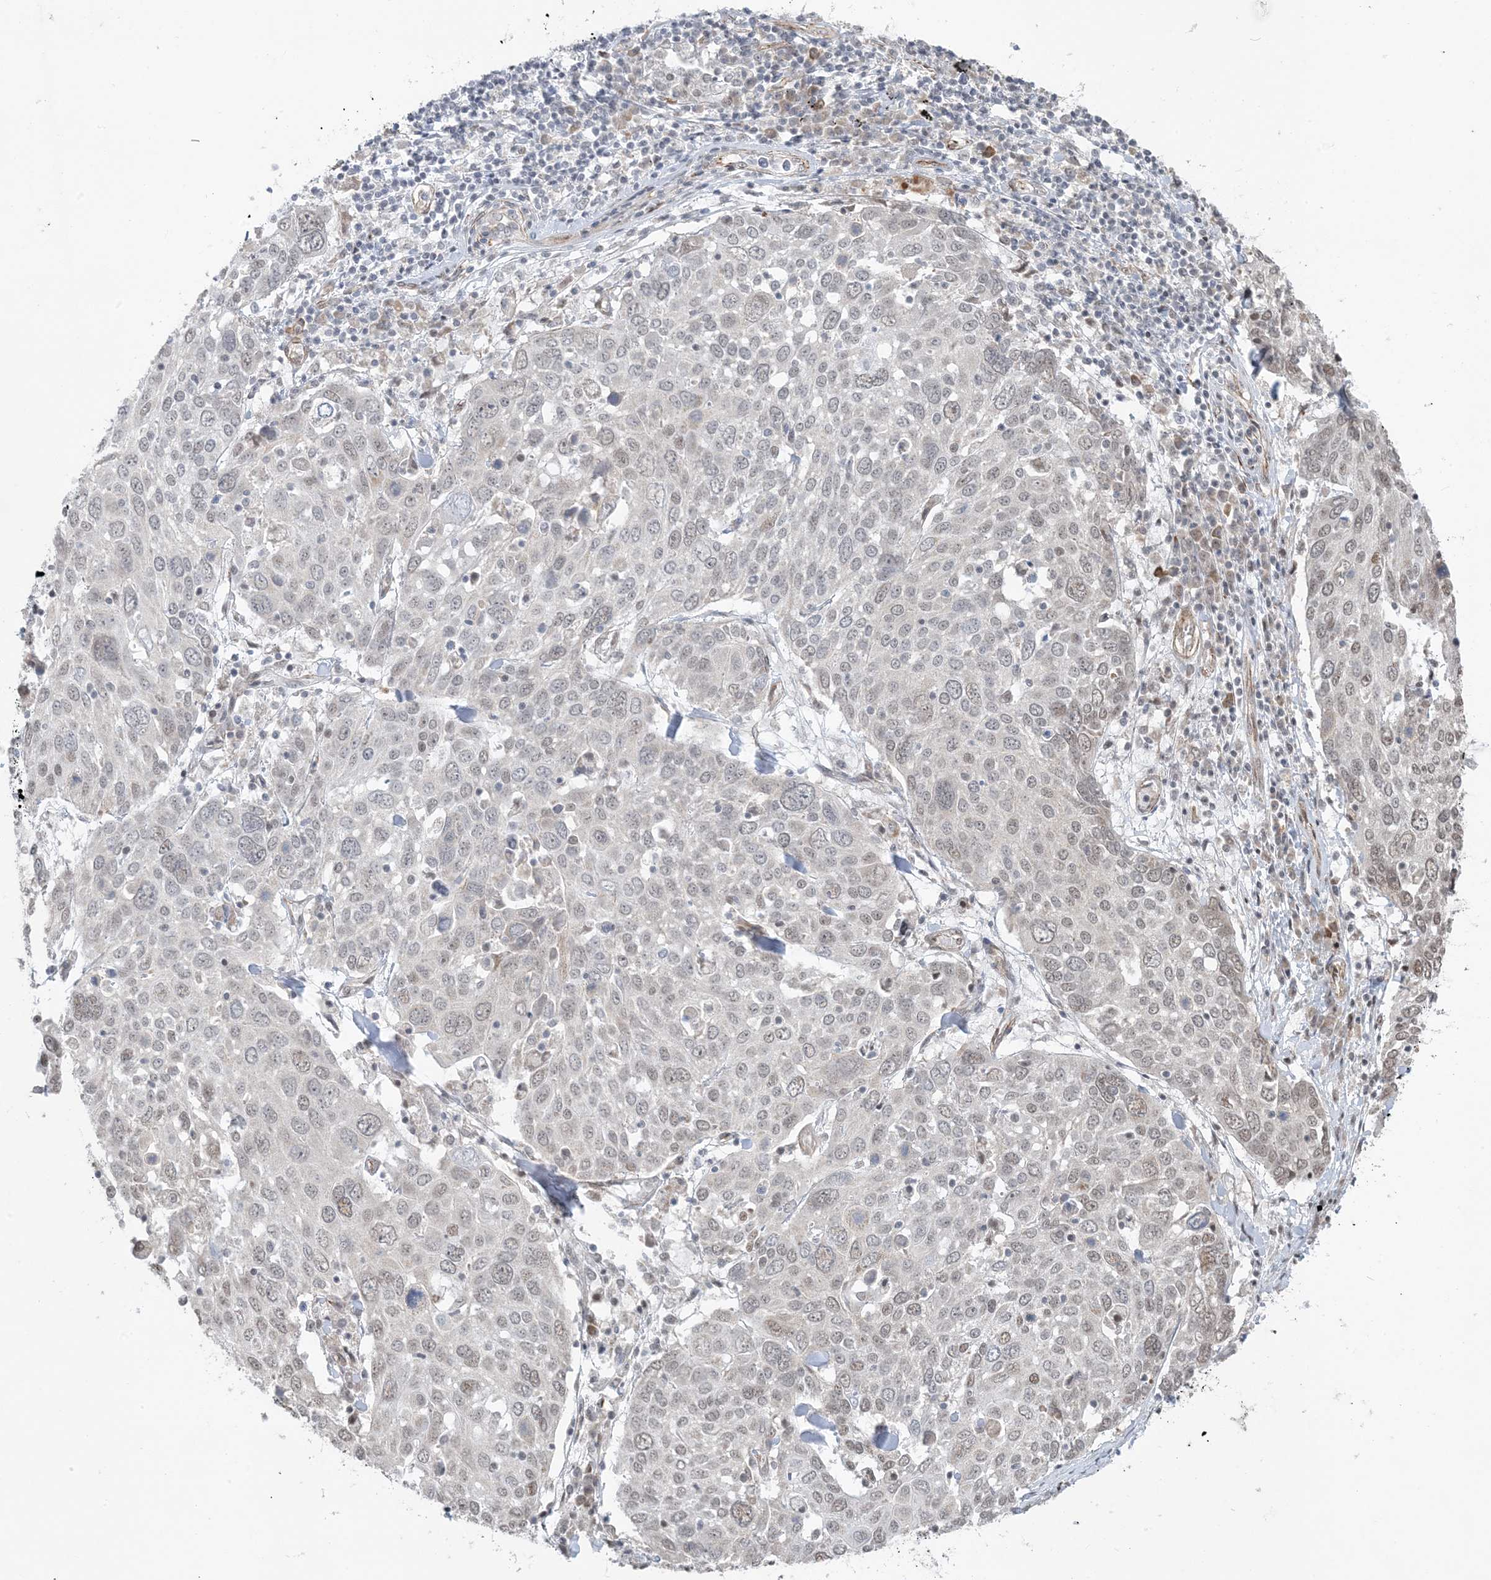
{"staining": {"intensity": "weak", "quantity": "<25%", "location": "nuclear"}, "tissue": "lung cancer", "cell_type": "Tumor cells", "image_type": "cancer", "snomed": [{"axis": "morphology", "description": "Squamous cell carcinoma, NOS"}, {"axis": "topography", "description": "Lung"}], "caption": "IHC photomicrograph of neoplastic tissue: human lung cancer stained with DAB (3,3'-diaminobenzidine) displays no significant protein positivity in tumor cells.", "gene": "CHCHD4", "patient": {"sex": "male", "age": 65}}